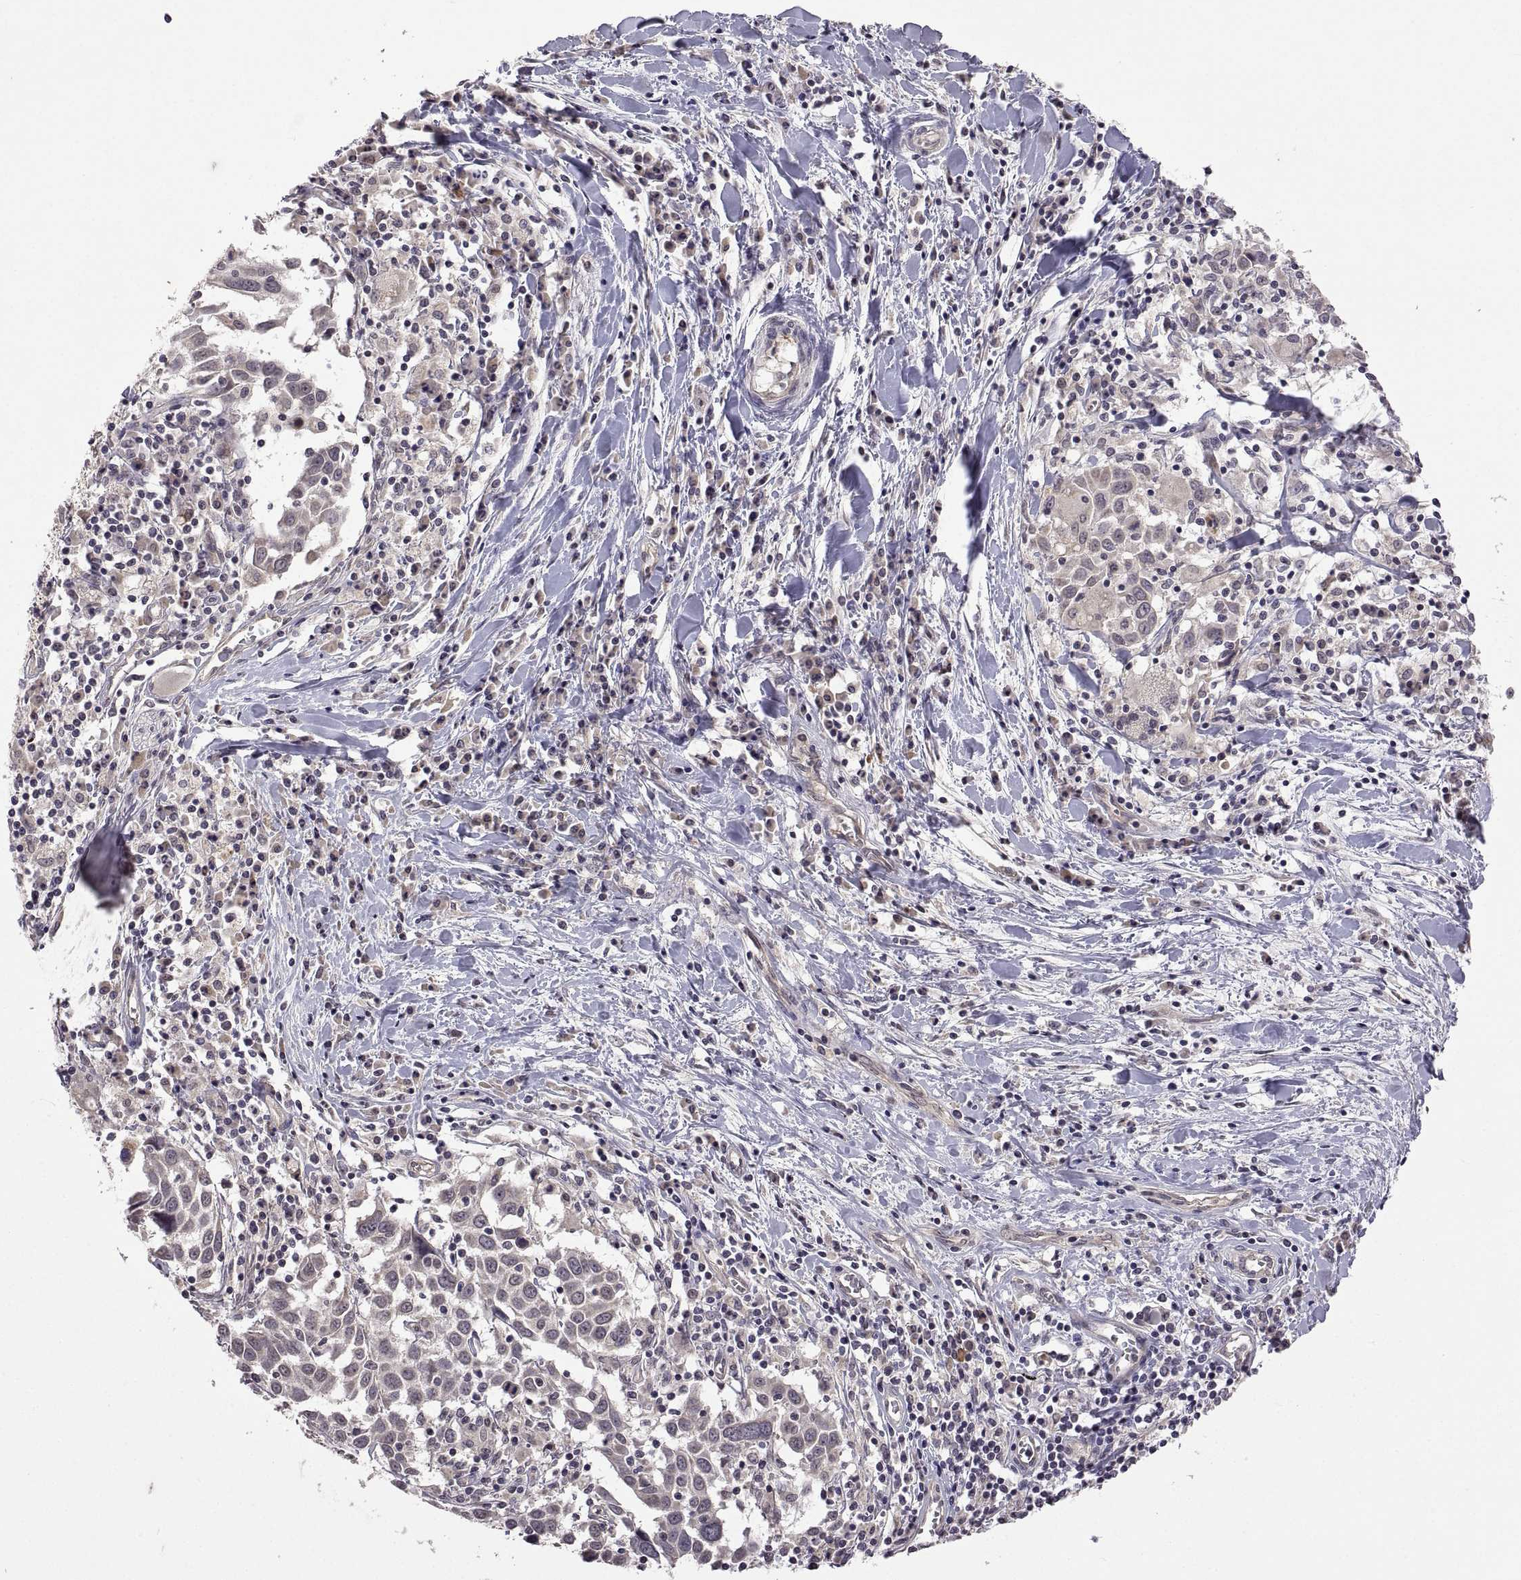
{"staining": {"intensity": "negative", "quantity": "none", "location": "none"}, "tissue": "lung cancer", "cell_type": "Tumor cells", "image_type": "cancer", "snomed": [{"axis": "morphology", "description": "Squamous cell carcinoma, NOS"}, {"axis": "topography", "description": "Lung"}], "caption": "Tumor cells show no significant protein staining in lung squamous cell carcinoma.", "gene": "LAMA1", "patient": {"sex": "male", "age": 57}}